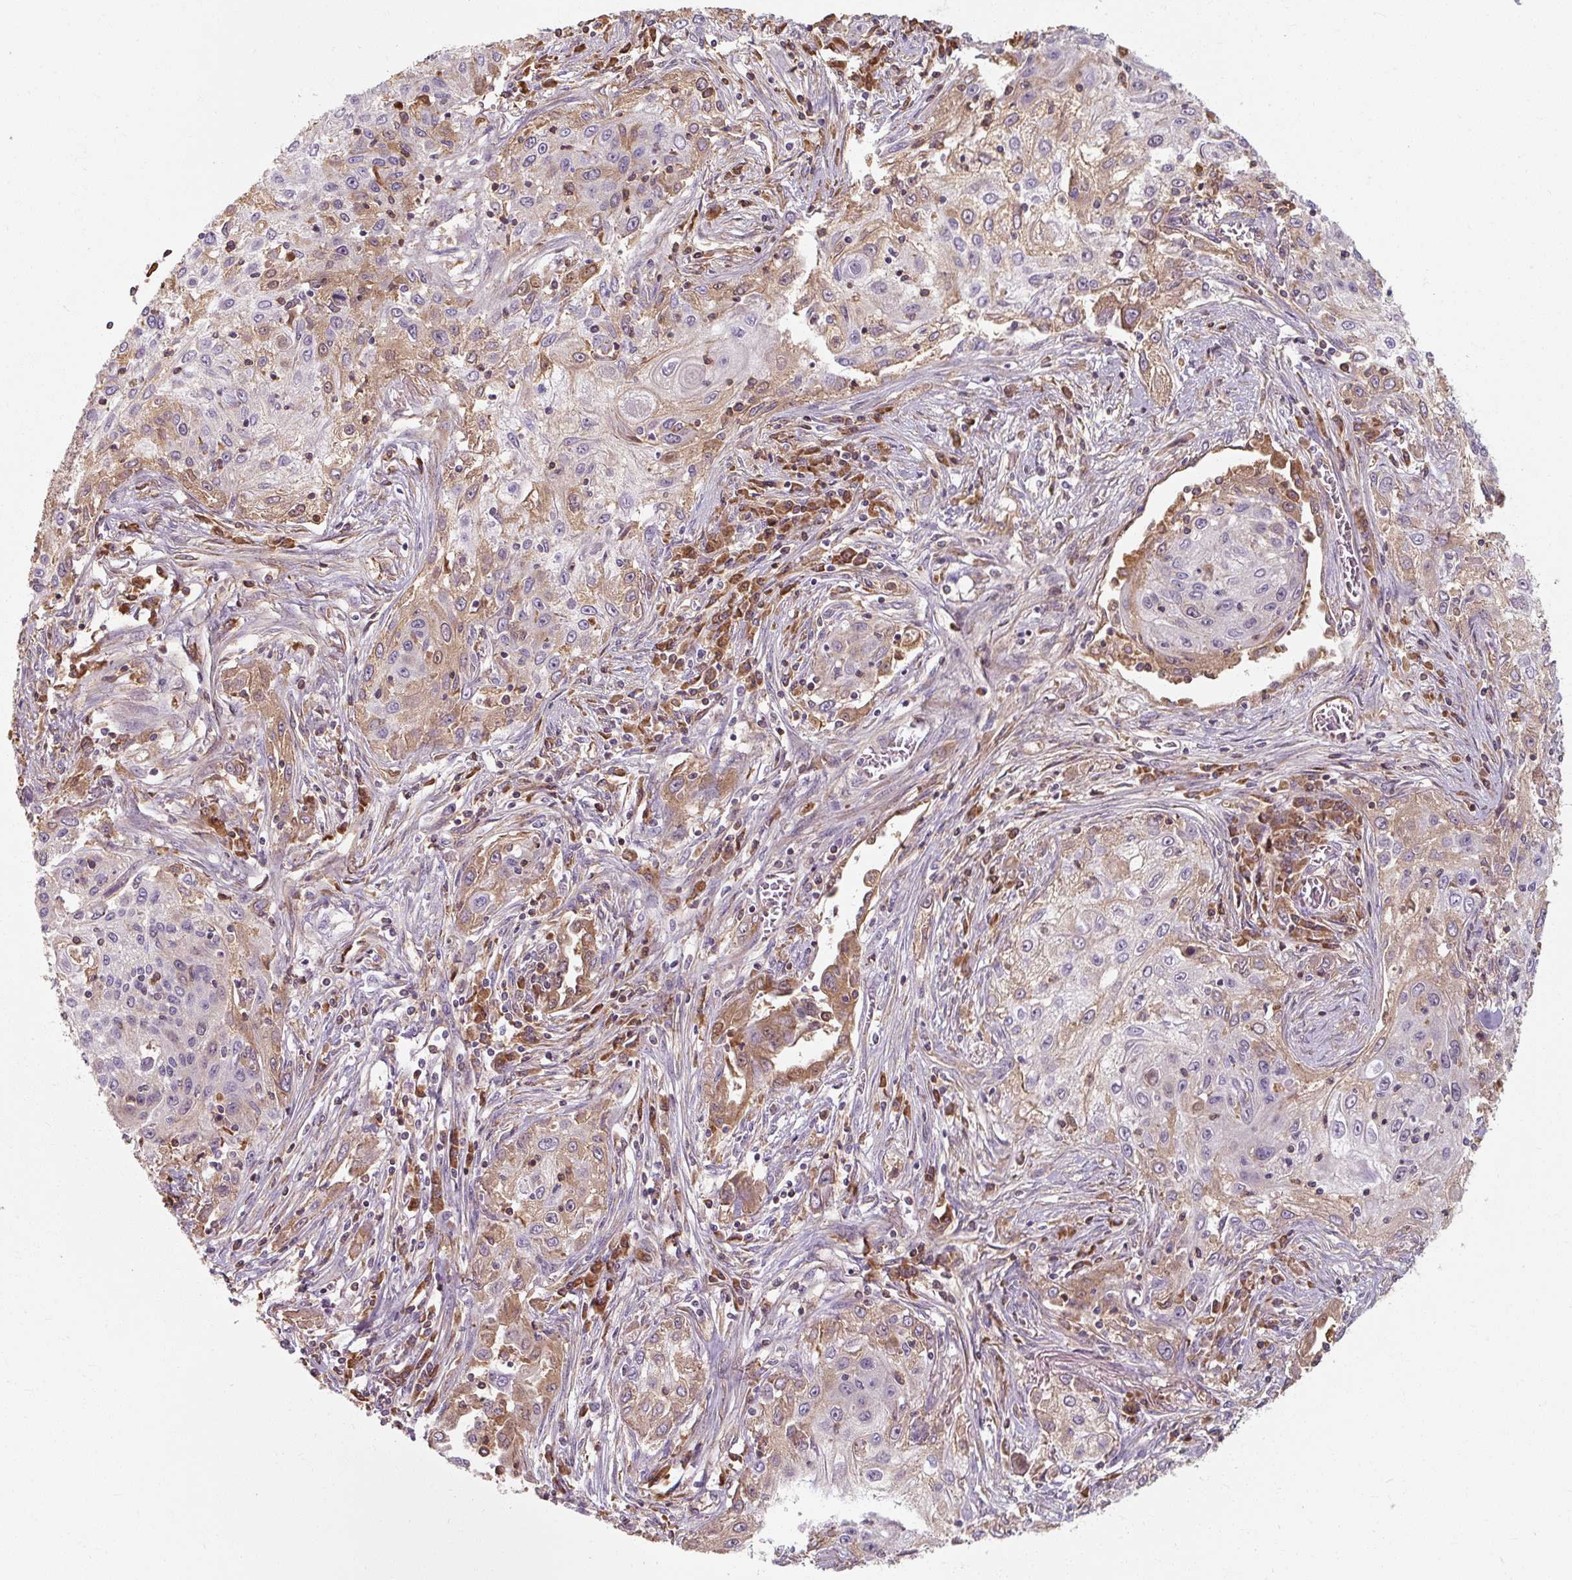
{"staining": {"intensity": "moderate", "quantity": "25%-75%", "location": "cytoplasmic/membranous"}, "tissue": "lung cancer", "cell_type": "Tumor cells", "image_type": "cancer", "snomed": [{"axis": "morphology", "description": "Squamous cell carcinoma, NOS"}, {"axis": "topography", "description": "Lung"}], "caption": "Lung squamous cell carcinoma stained with a brown dye reveals moderate cytoplasmic/membranous positive expression in about 25%-75% of tumor cells.", "gene": "TSEN54", "patient": {"sex": "female", "age": 69}}